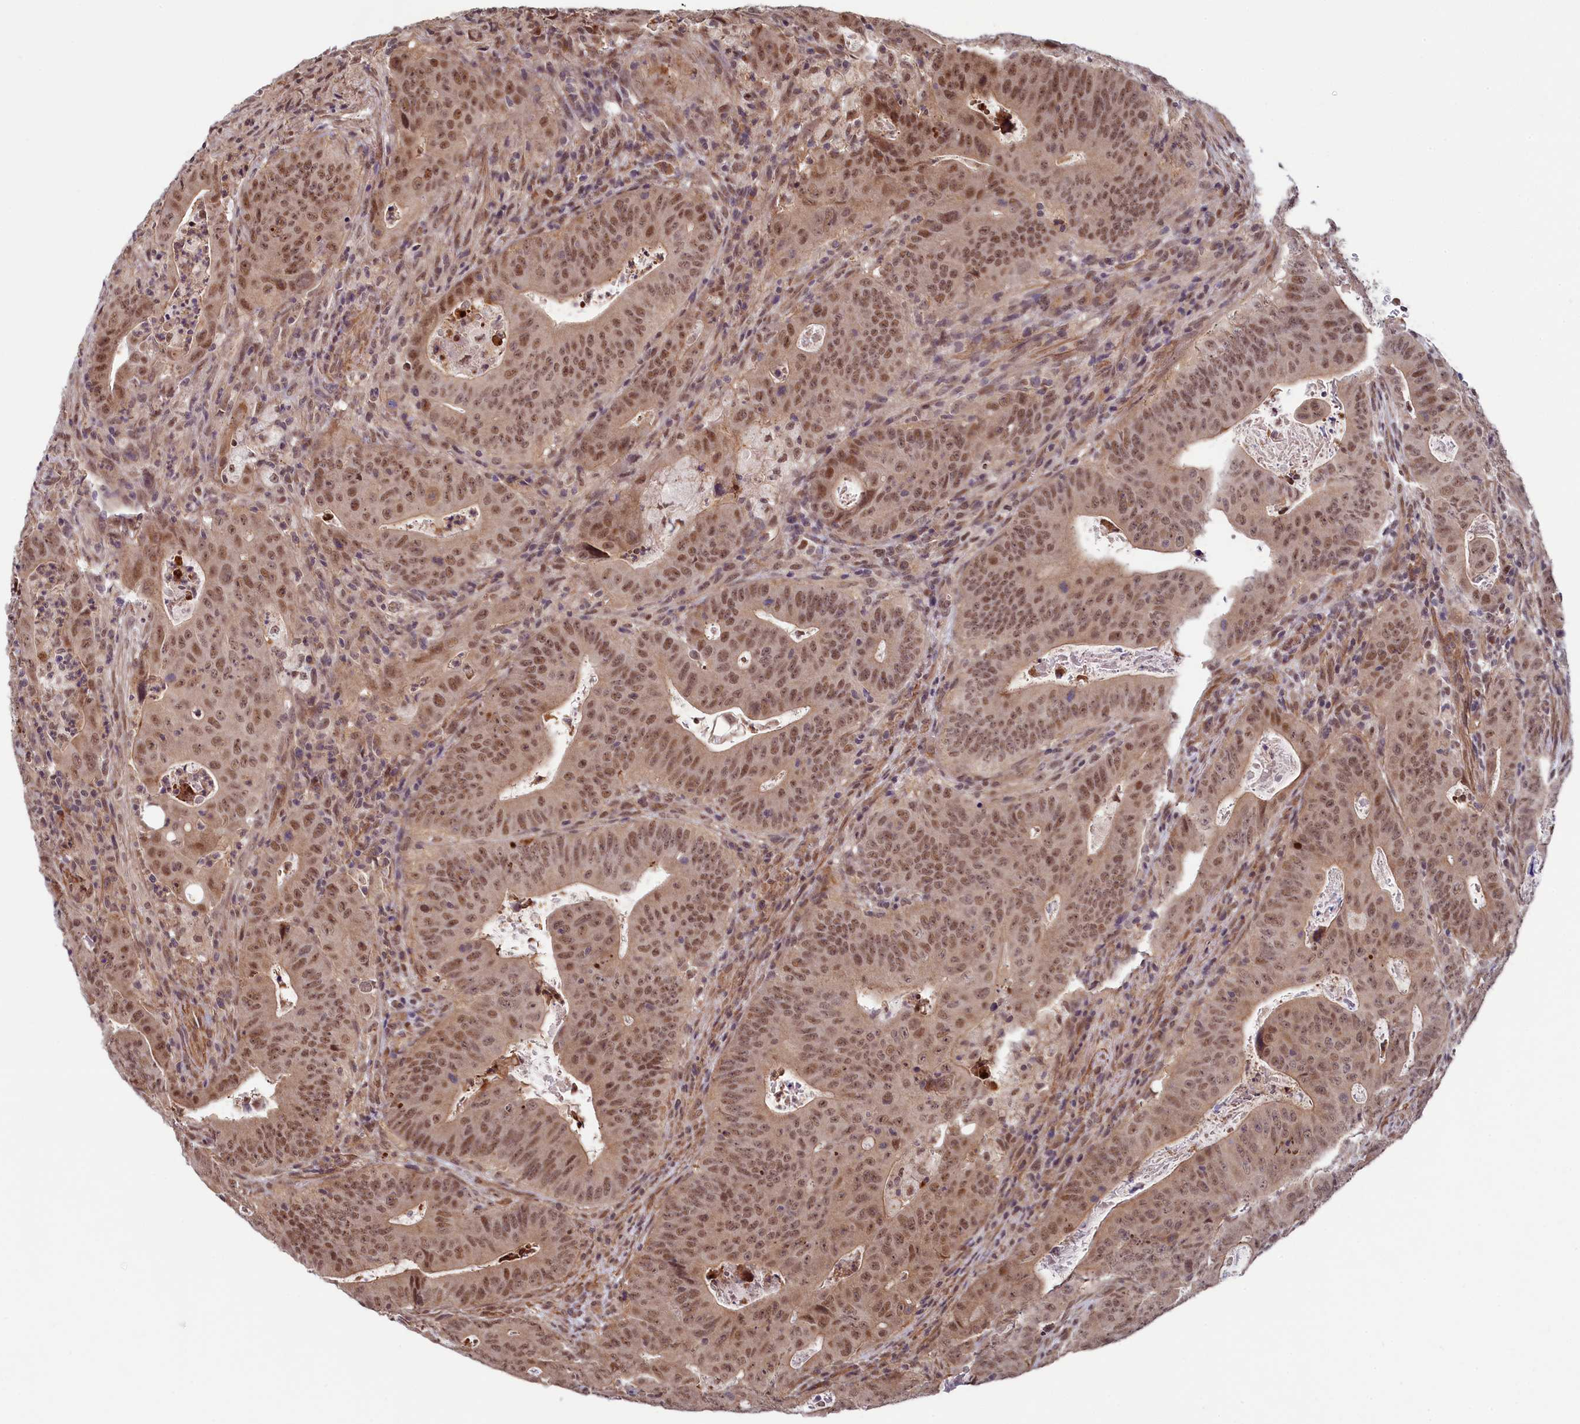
{"staining": {"intensity": "moderate", "quantity": ">75%", "location": "nuclear"}, "tissue": "colorectal cancer", "cell_type": "Tumor cells", "image_type": "cancer", "snomed": [{"axis": "morphology", "description": "Adenocarcinoma, NOS"}, {"axis": "topography", "description": "Rectum"}], "caption": "Tumor cells reveal medium levels of moderate nuclear positivity in about >75% of cells in colorectal cancer.", "gene": "LEO1", "patient": {"sex": "female", "age": 75}}